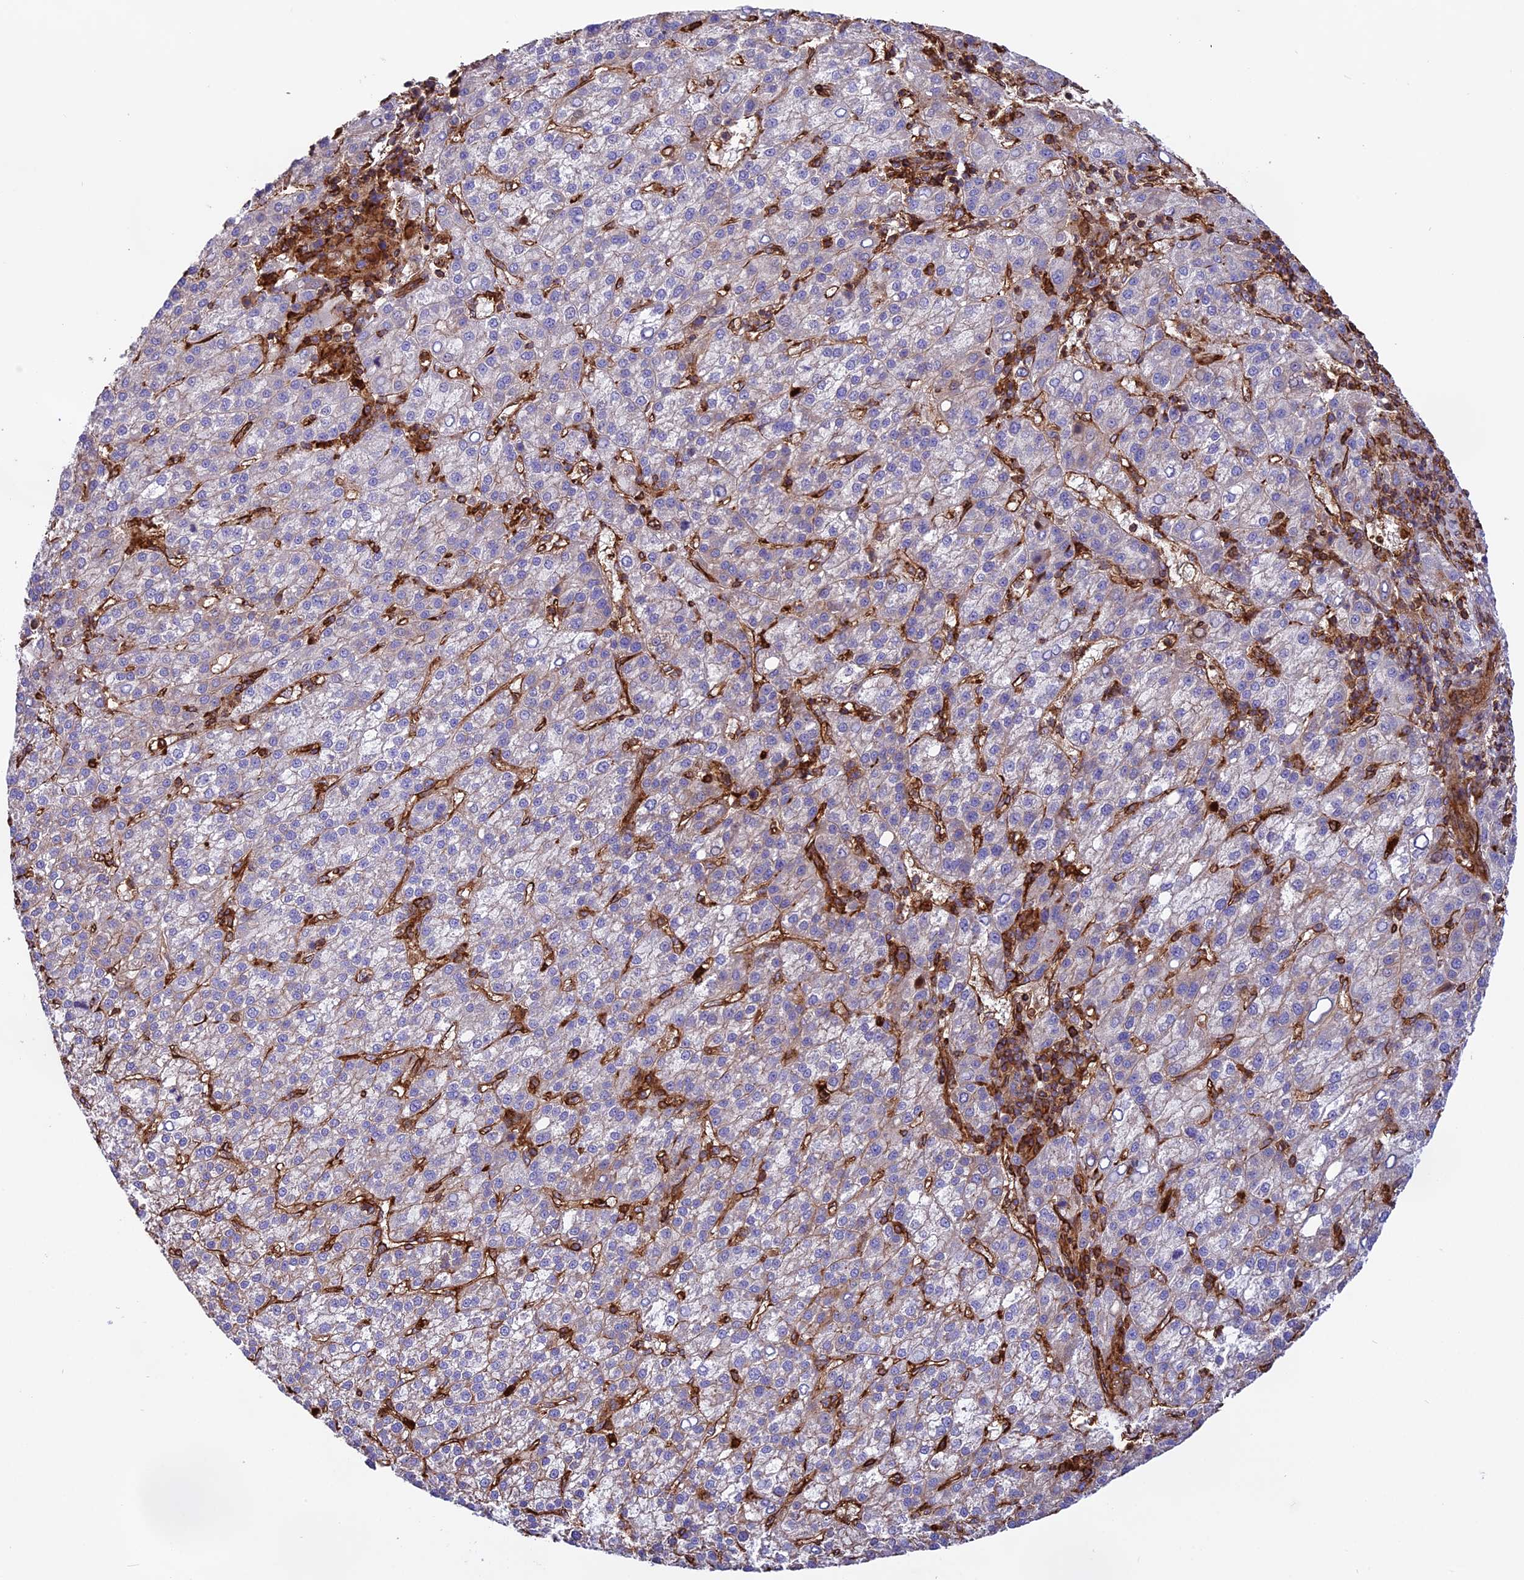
{"staining": {"intensity": "negative", "quantity": "none", "location": "none"}, "tissue": "liver cancer", "cell_type": "Tumor cells", "image_type": "cancer", "snomed": [{"axis": "morphology", "description": "Carcinoma, Hepatocellular, NOS"}, {"axis": "topography", "description": "Liver"}], "caption": "Liver cancer (hepatocellular carcinoma) was stained to show a protein in brown. There is no significant positivity in tumor cells. (Brightfield microscopy of DAB (3,3'-diaminobenzidine) immunohistochemistry (IHC) at high magnification).", "gene": "CD99L2", "patient": {"sex": "female", "age": 58}}